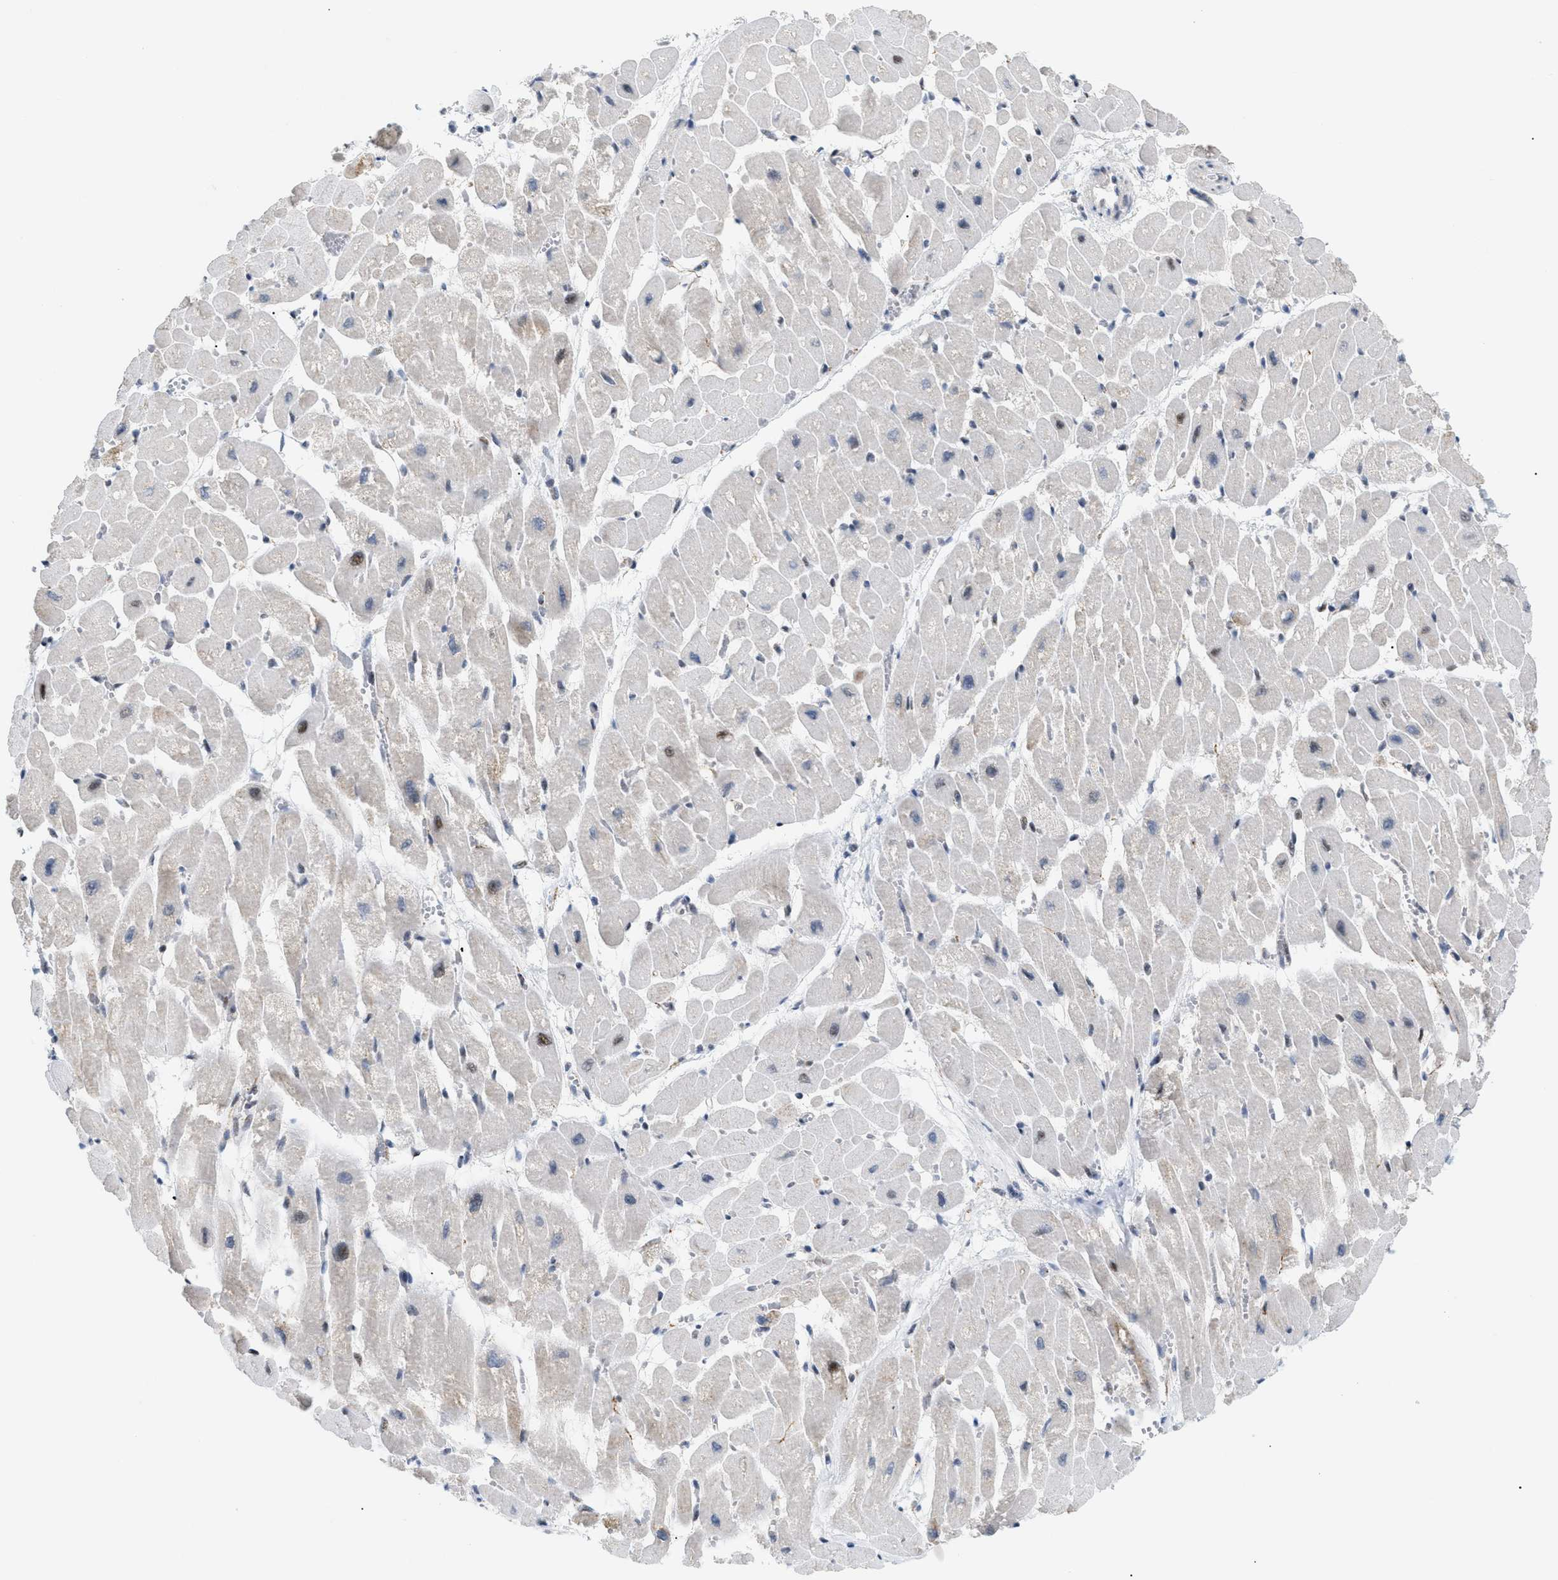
{"staining": {"intensity": "moderate", "quantity": "25%-75%", "location": "cytoplasmic/membranous,nuclear"}, "tissue": "heart muscle", "cell_type": "Cardiomyocytes", "image_type": "normal", "snomed": [{"axis": "morphology", "description": "Normal tissue, NOS"}, {"axis": "topography", "description": "Heart"}], "caption": "A histopathology image of human heart muscle stained for a protein shows moderate cytoplasmic/membranous,nuclear brown staining in cardiomyocytes.", "gene": "MED1", "patient": {"sex": "male", "age": 45}}